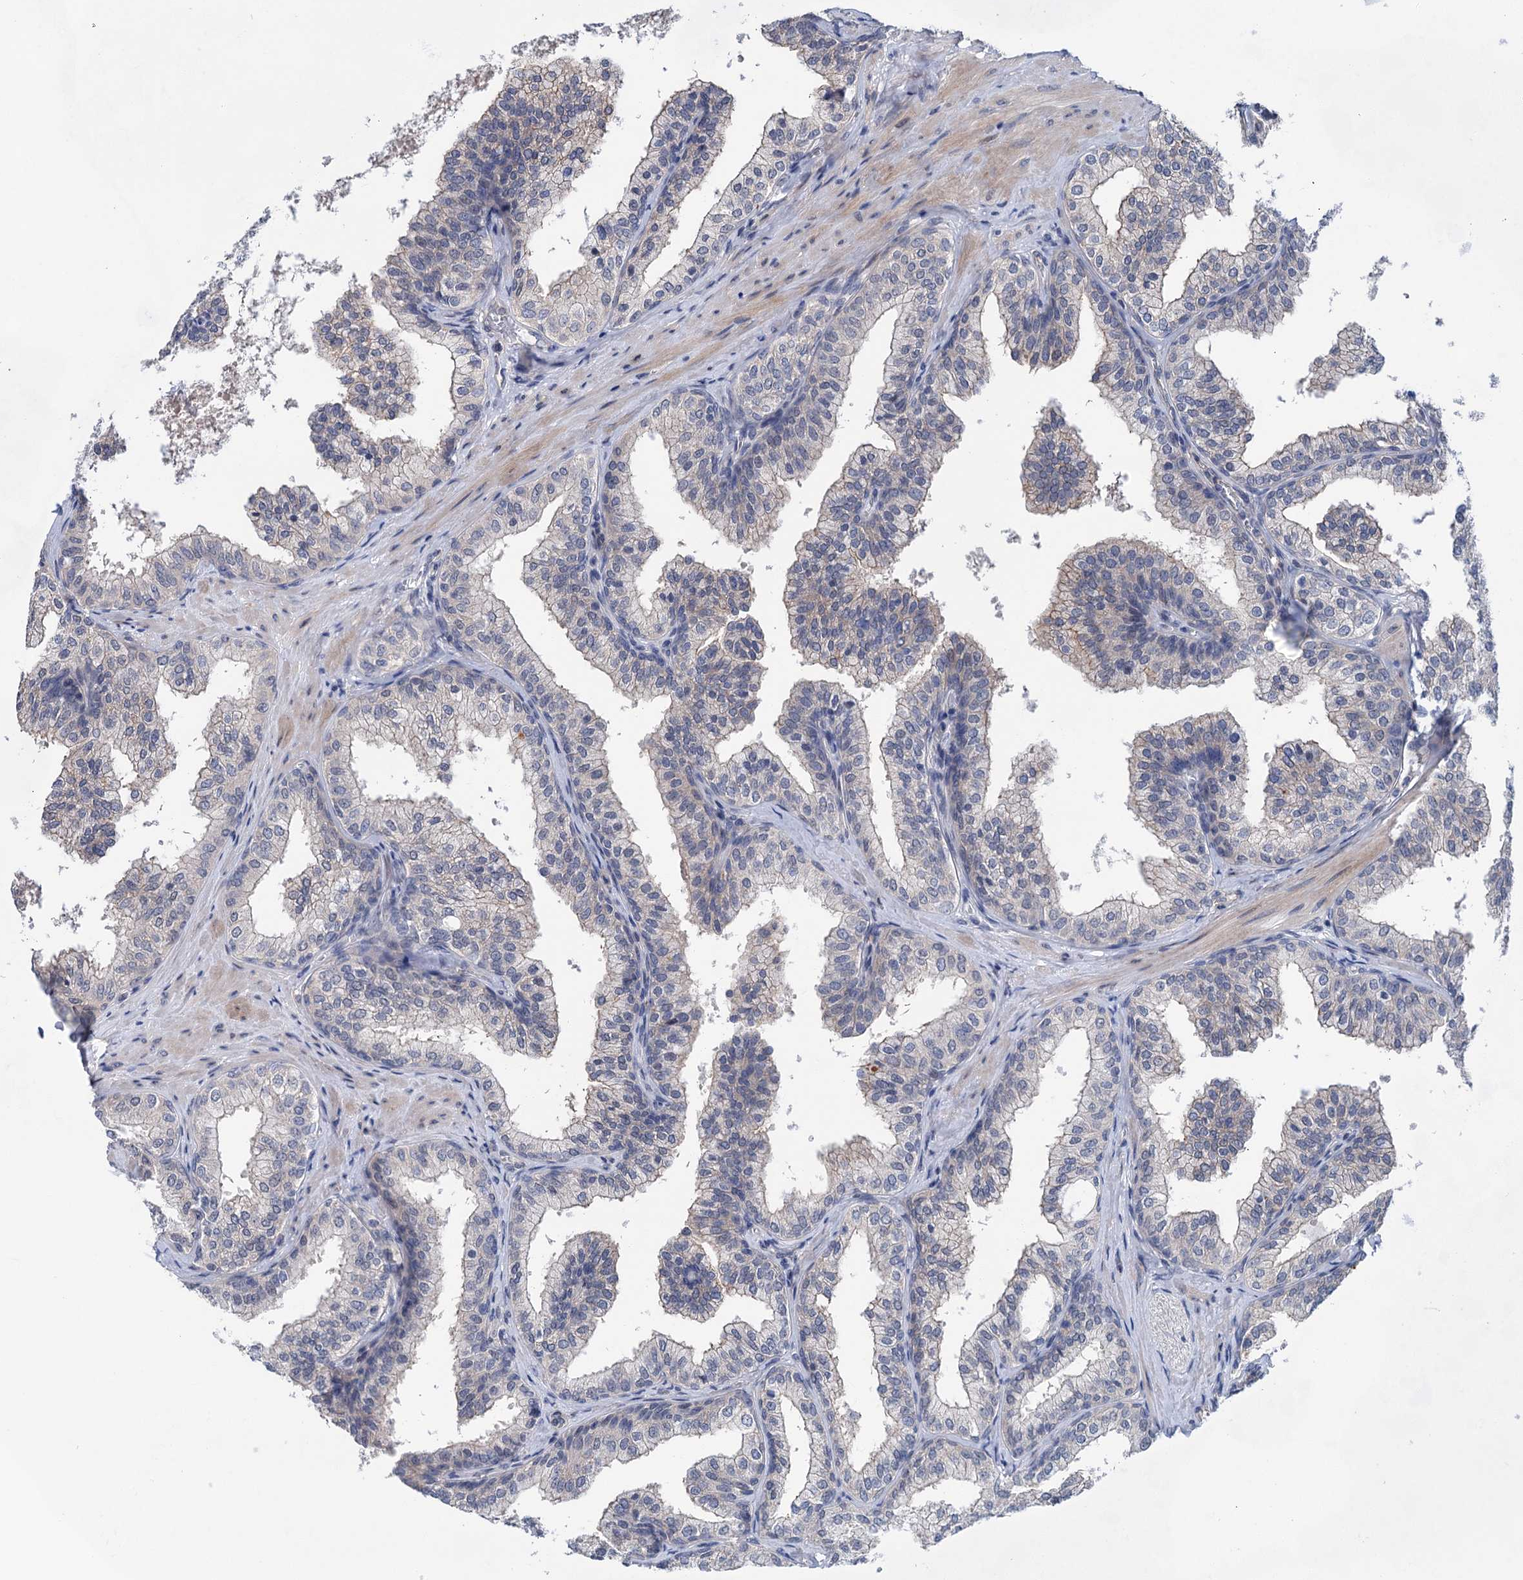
{"staining": {"intensity": "negative", "quantity": "none", "location": "none"}, "tissue": "prostate", "cell_type": "Glandular cells", "image_type": "normal", "snomed": [{"axis": "morphology", "description": "Normal tissue, NOS"}, {"axis": "topography", "description": "Prostate"}], "caption": "Immunohistochemistry histopathology image of normal human prostate stained for a protein (brown), which displays no staining in glandular cells.", "gene": "MORN3", "patient": {"sex": "male", "age": 60}}